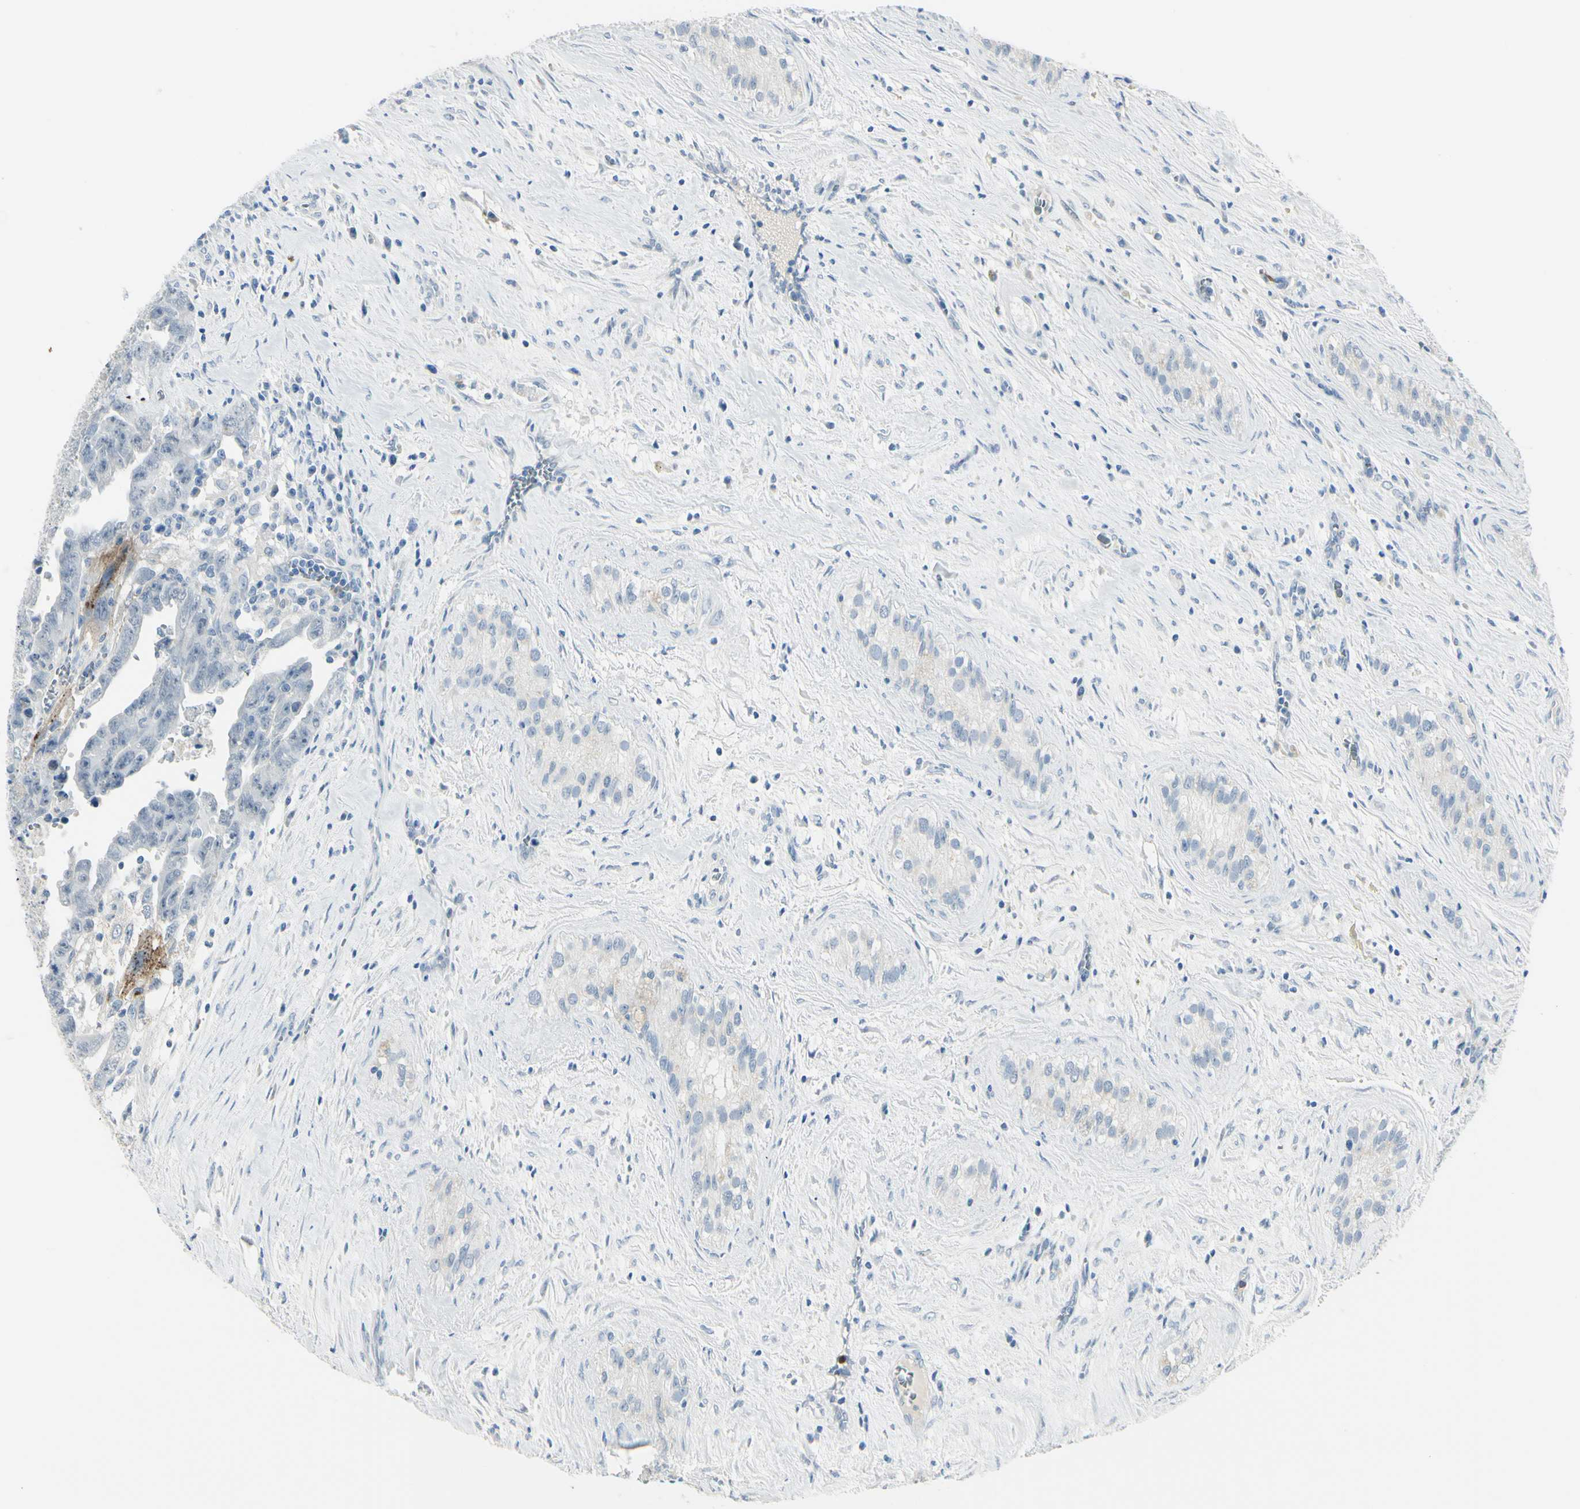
{"staining": {"intensity": "negative", "quantity": "none", "location": "none"}, "tissue": "testis cancer", "cell_type": "Tumor cells", "image_type": "cancer", "snomed": [{"axis": "morphology", "description": "Carcinoma, Embryonal, NOS"}, {"axis": "topography", "description": "Testis"}], "caption": "IHC histopathology image of neoplastic tissue: testis embryonal carcinoma stained with DAB (3,3'-diaminobenzidine) demonstrates no significant protein staining in tumor cells.", "gene": "ZNF557", "patient": {"sex": "male", "age": 28}}